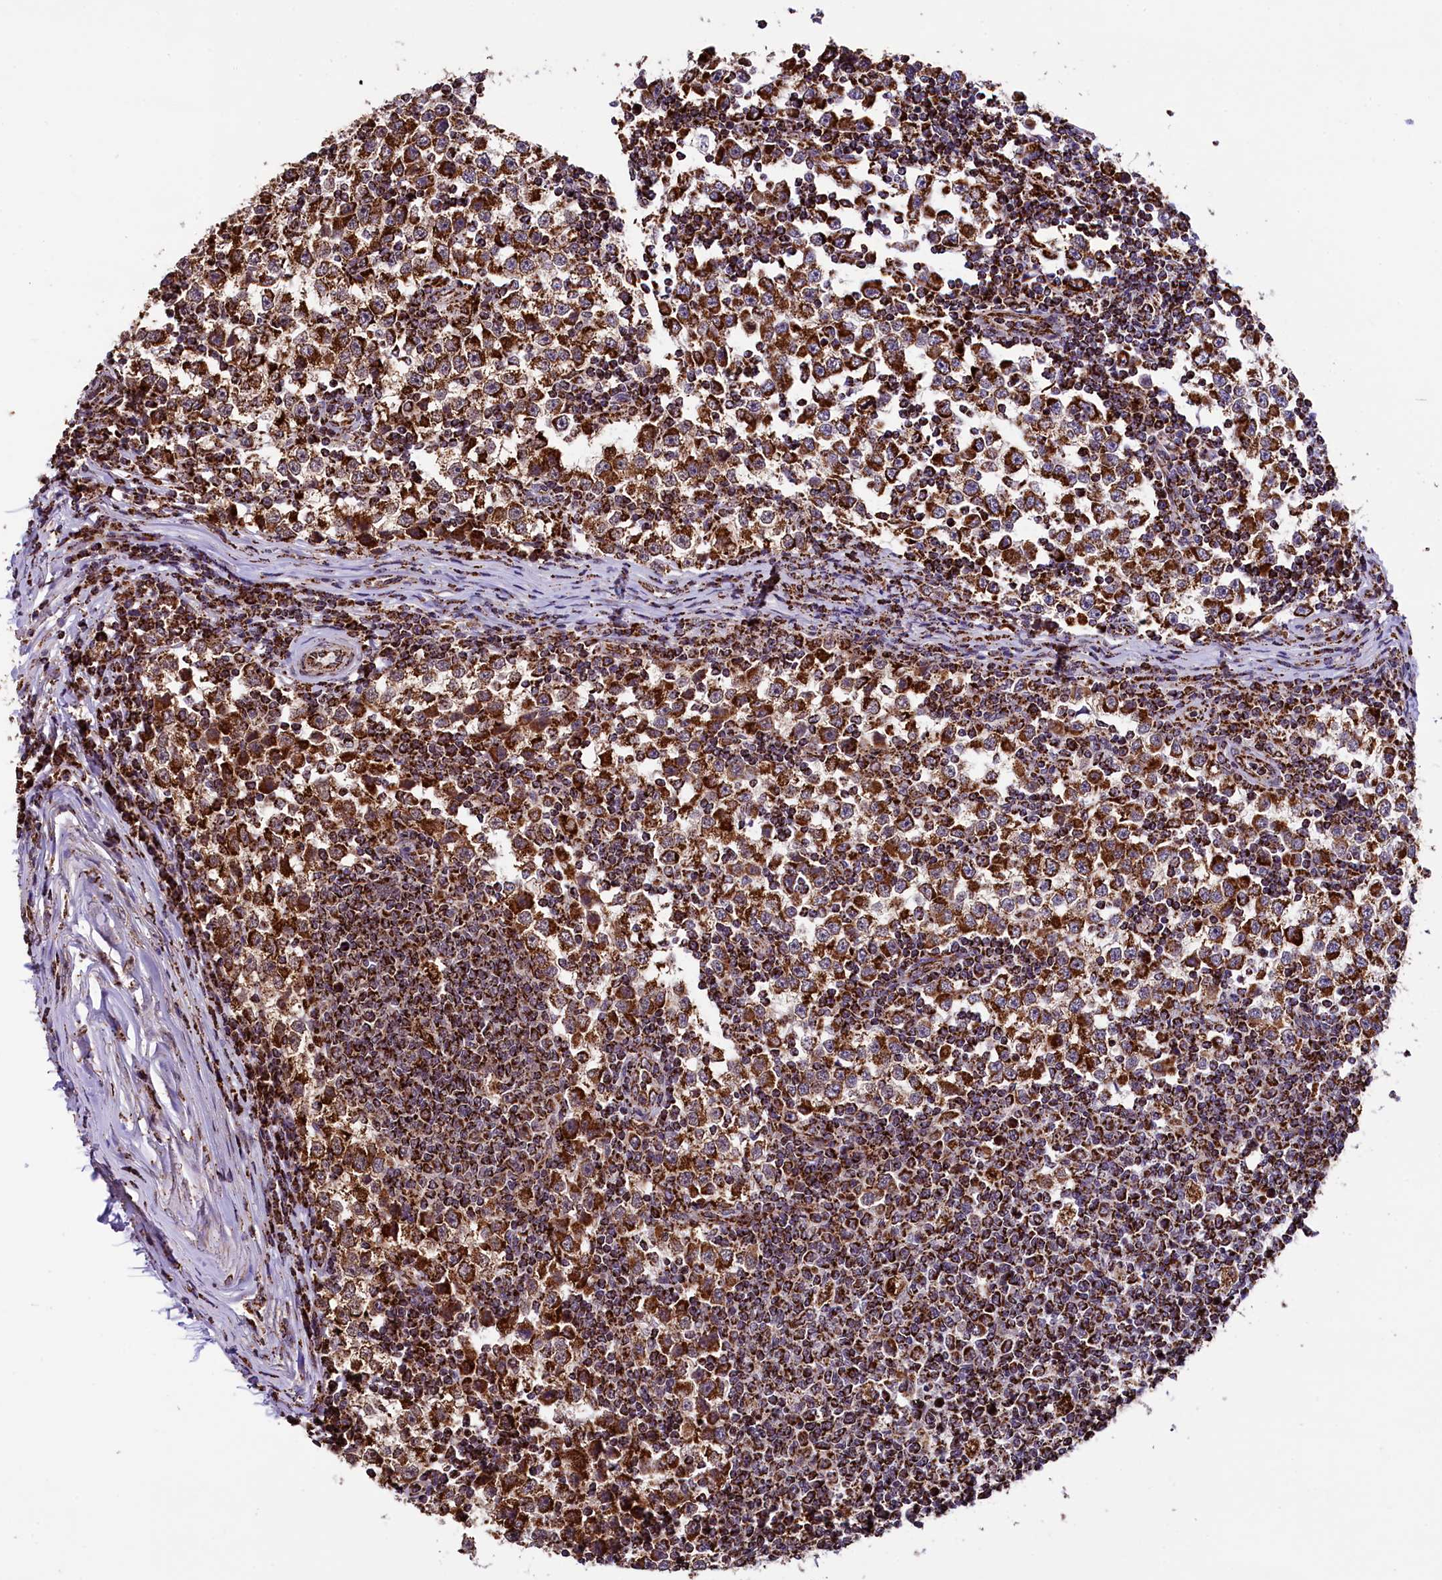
{"staining": {"intensity": "strong", "quantity": ">75%", "location": "cytoplasmic/membranous"}, "tissue": "testis cancer", "cell_type": "Tumor cells", "image_type": "cancer", "snomed": [{"axis": "morphology", "description": "Seminoma, NOS"}, {"axis": "topography", "description": "Testis"}], "caption": "Testis seminoma tissue exhibits strong cytoplasmic/membranous expression in approximately >75% of tumor cells", "gene": "KLC2", "patient": {"sex": "male", "age": 65}}